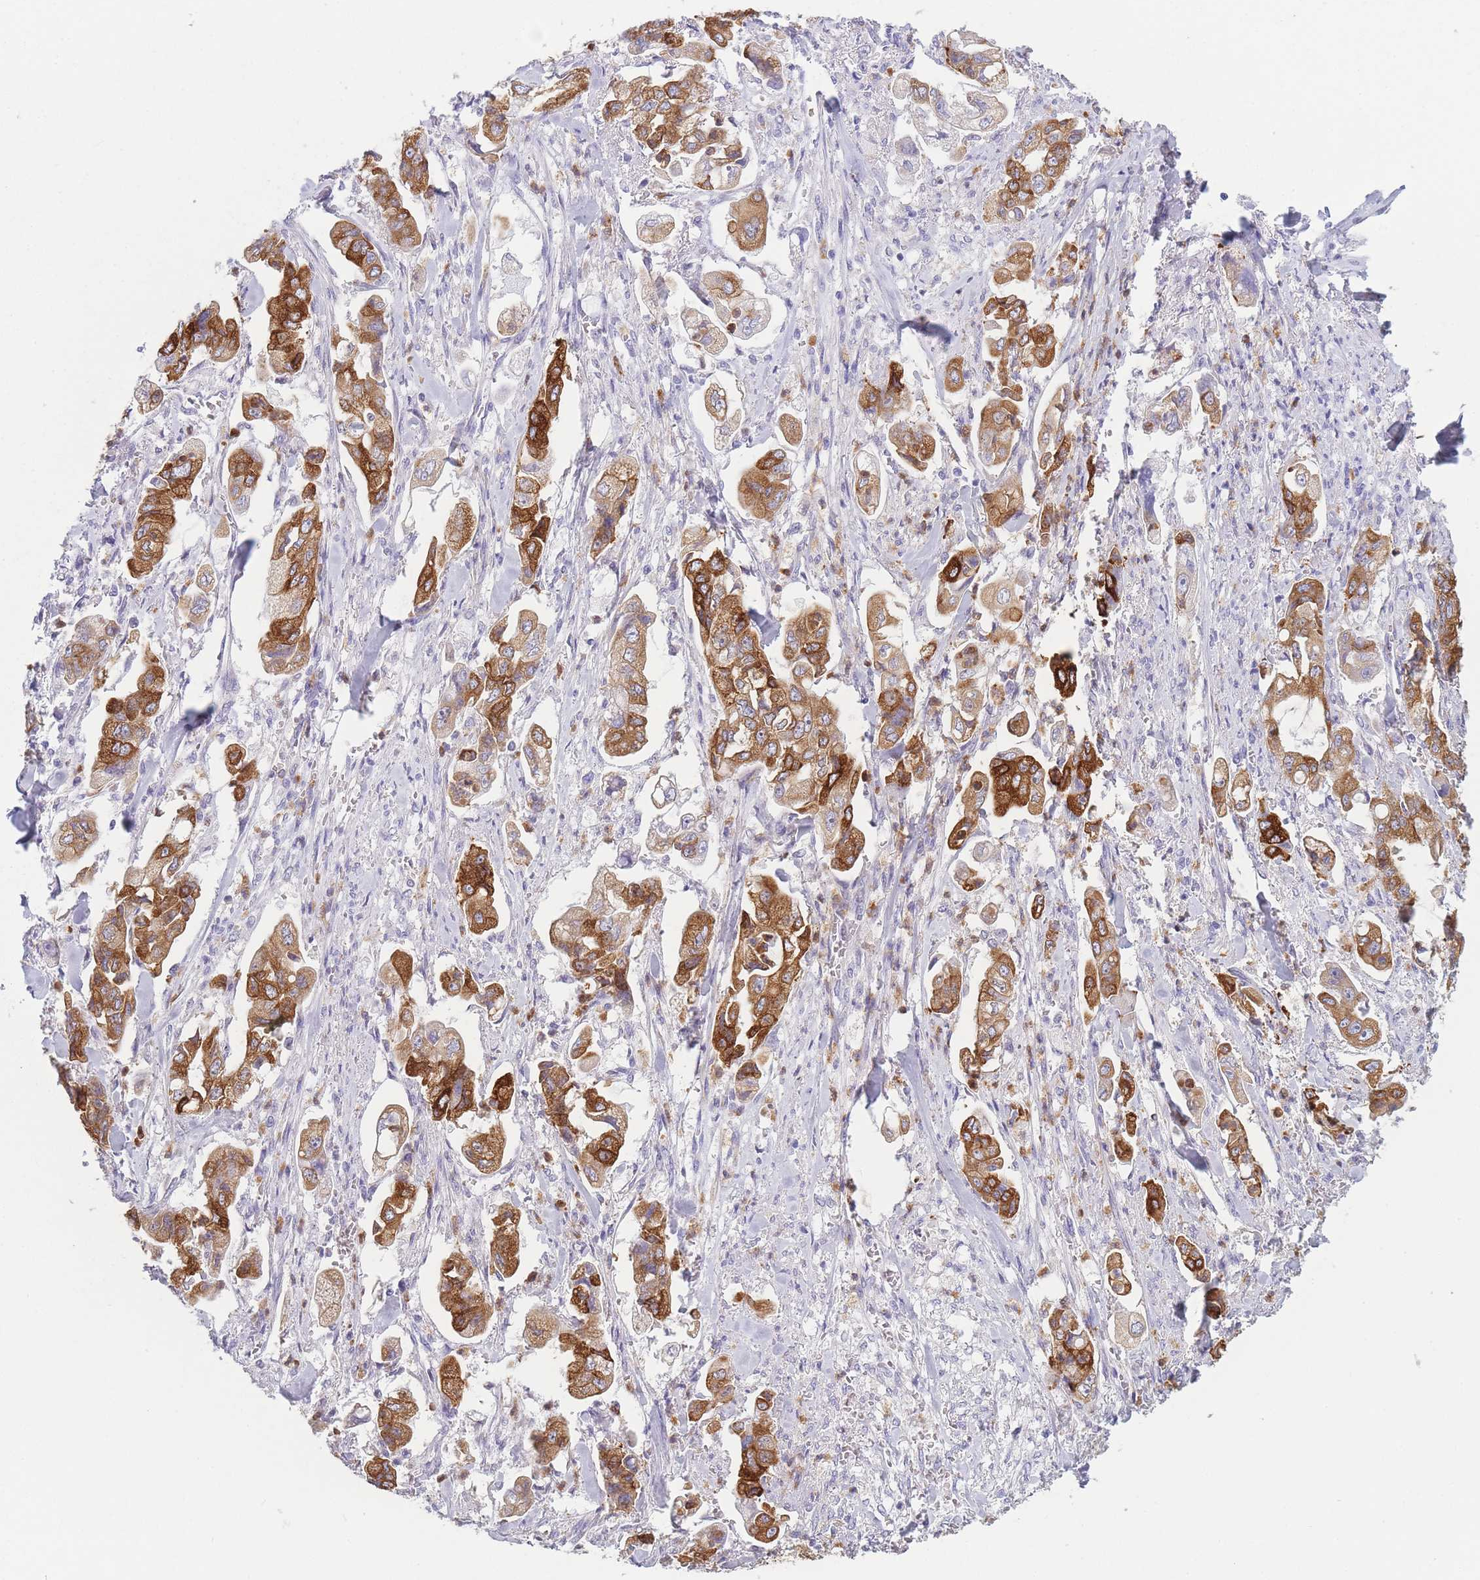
{"staining": {"intensity": "strong", "quantity": ">75%", "location": "cytoplasmic/membranous"}, "tissue": "stomach cancer", "cell_type": "Tumor cells", "image_type": "cancer", "snomed": [{"axis": "morphology", "description": "Adenocarcinoma, NOS"}, {"axis": "topography", "description": "Stomach"}], "caption": "There is high levels of strong cytoplasmic/membranous positivity in tumor cells of adenocarcinoma (stomach), as demonstrated by immunohistochemical staining (brown color).", "gene": "ZNF627", "patient": {"sex": "male", "age": 62}}